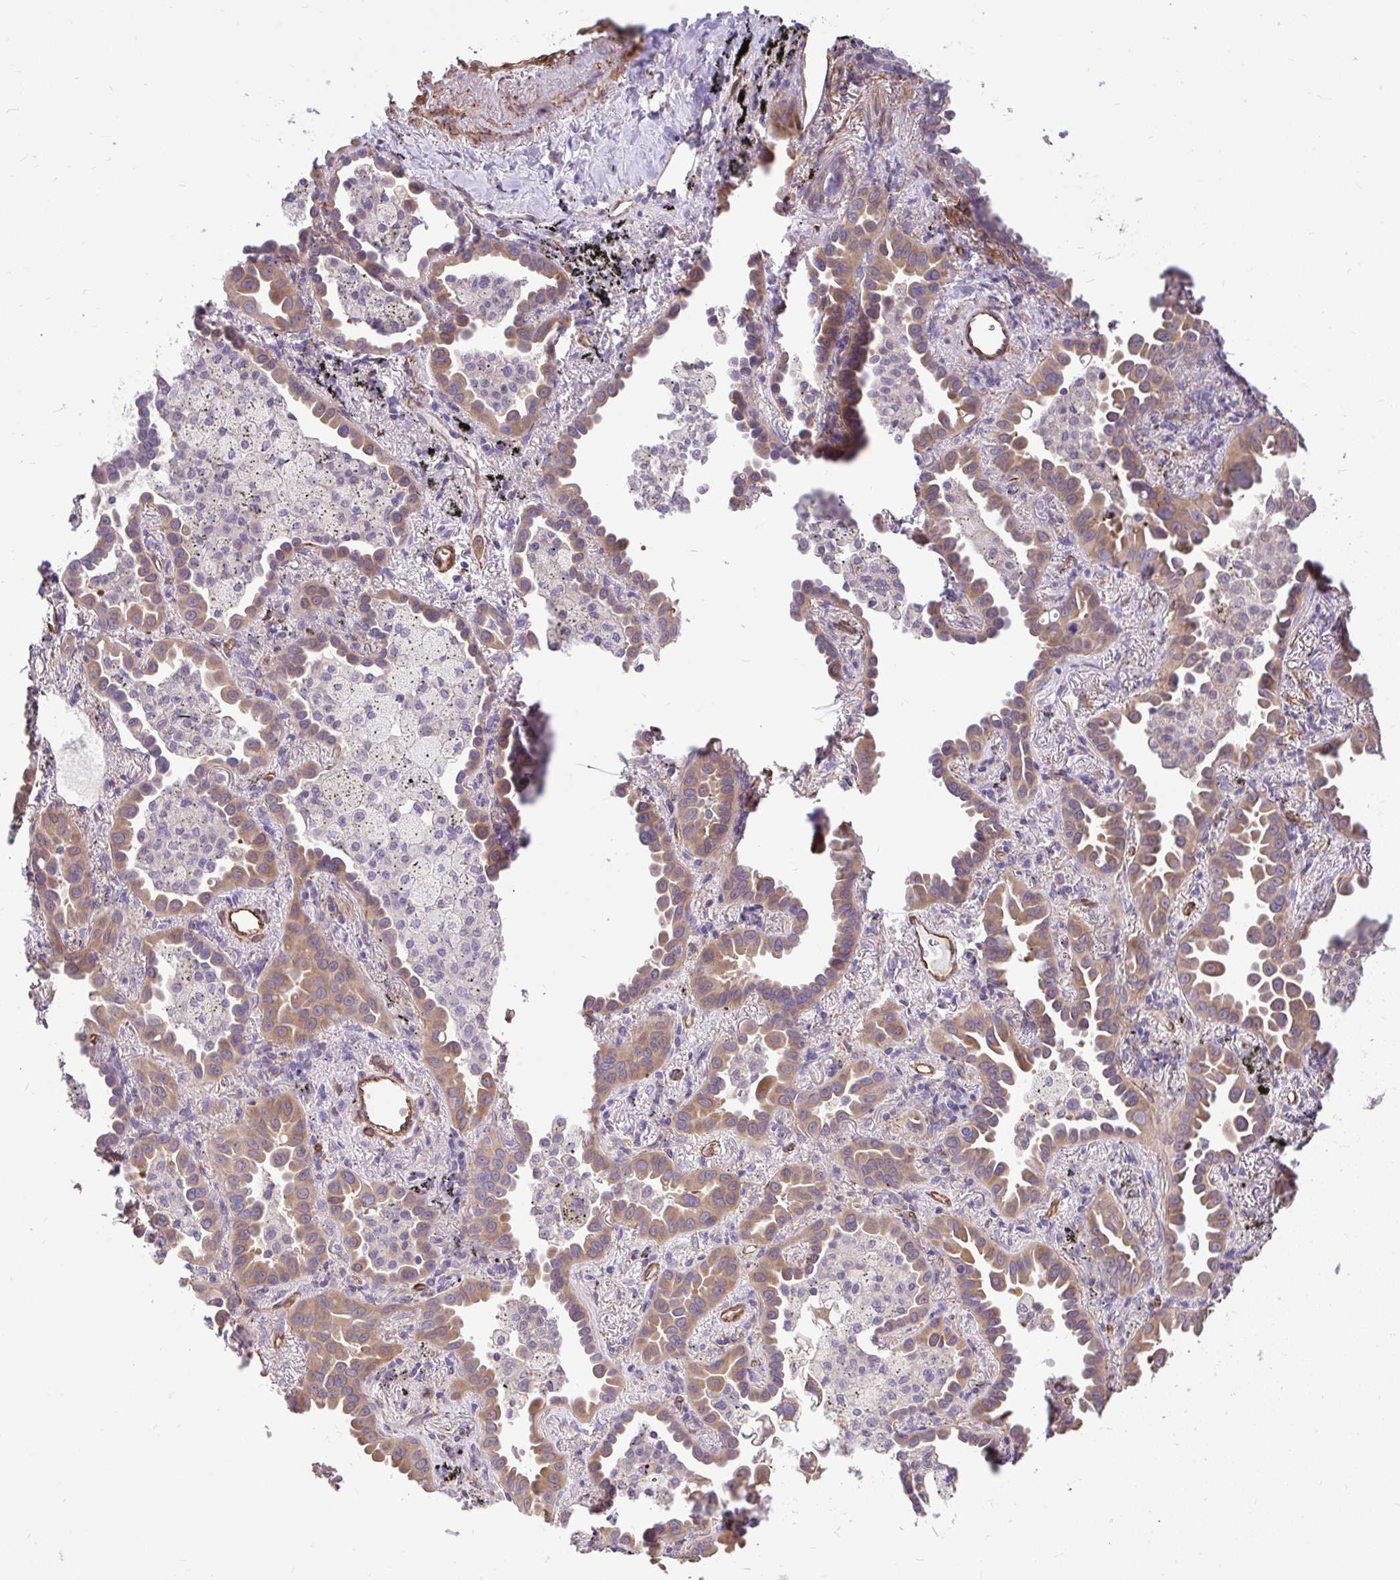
{"staining": {"intensity": "moderate", "quantity": ">75%", "location": "cytoplasmic/membranous"}, "tissue": "lung cancer", "cell_type": "Tumor cells", "image_type": "cancer", "snomed": [{"axis": "morphology", "description": "Adenocarcinoma, NOS"}, {"axis": "topography", "description": "Lung"}], "caption": "The micrograph demonstrates immunohistochemical staining of lung cancer. There is moderate cytoplasmic/membranous staining is present in approximately >75% of tumor cells. (Brightfield microscopy of DAB IHC at high magnification).", "gene": "PTPRK", "patient": {"sex": "male", "age": 68}}